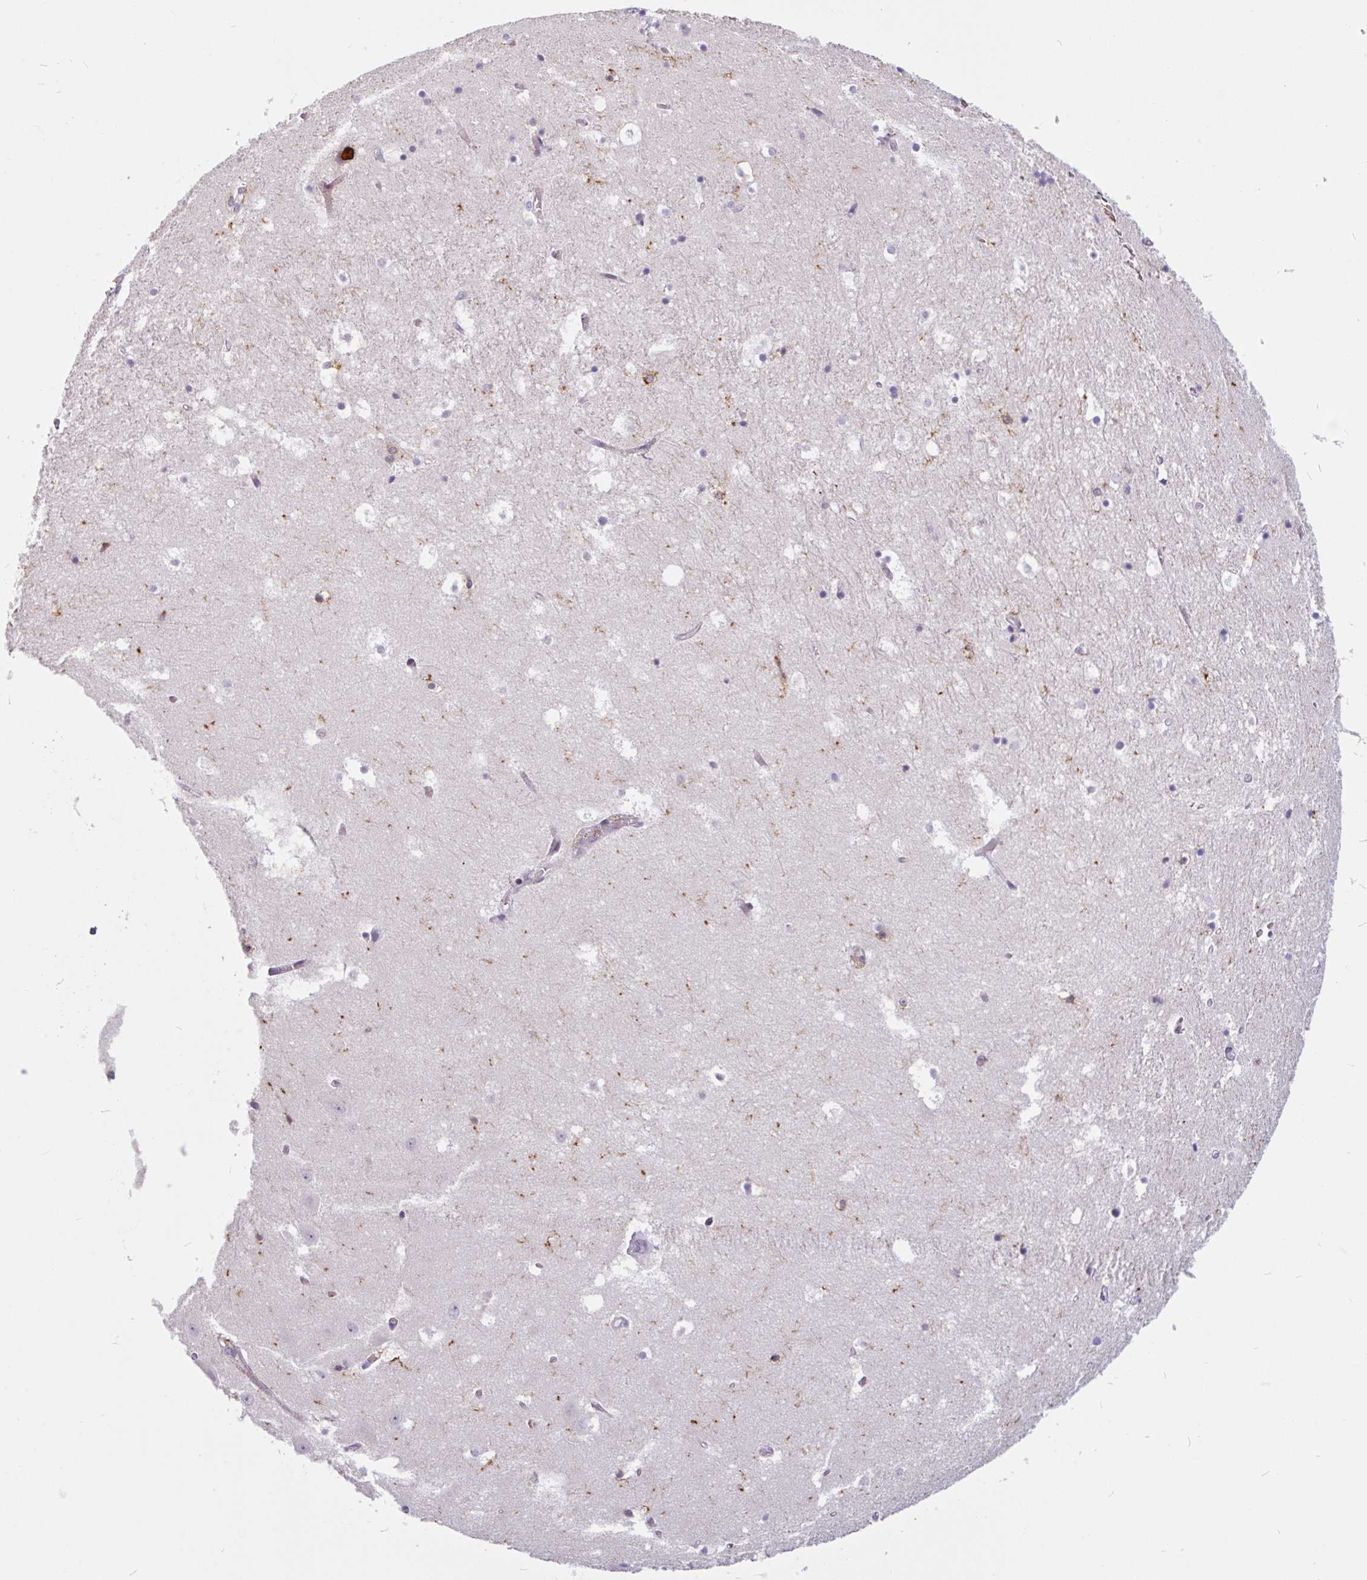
{"staining": {"intensity": "moderate", "quantity": "<25%", "location": "cytoplasmic/membranous"}, "tissue": "hippocampus", "cell_type": "Glial cells", "image_type": "normal", "snomed": [{"axis": "morphology", "description": "Normal tissue, NOS"}, {"axis": "topography", "description": "Hippocampus"}], "caption": "Immunohistochemistry (DAB (3,3'-diaminobenzidine)) staining of unremarkable human hippocampus displays moderate cytoplasmic/membranous protein staining in about <25% of glial cells. Using DAB (brown) and hematoxylin (blue) stains, captured at high magnification using brightfield microscopy.", "gene": "TMEM119", "patient": {"sex": "female", "age": 52}}